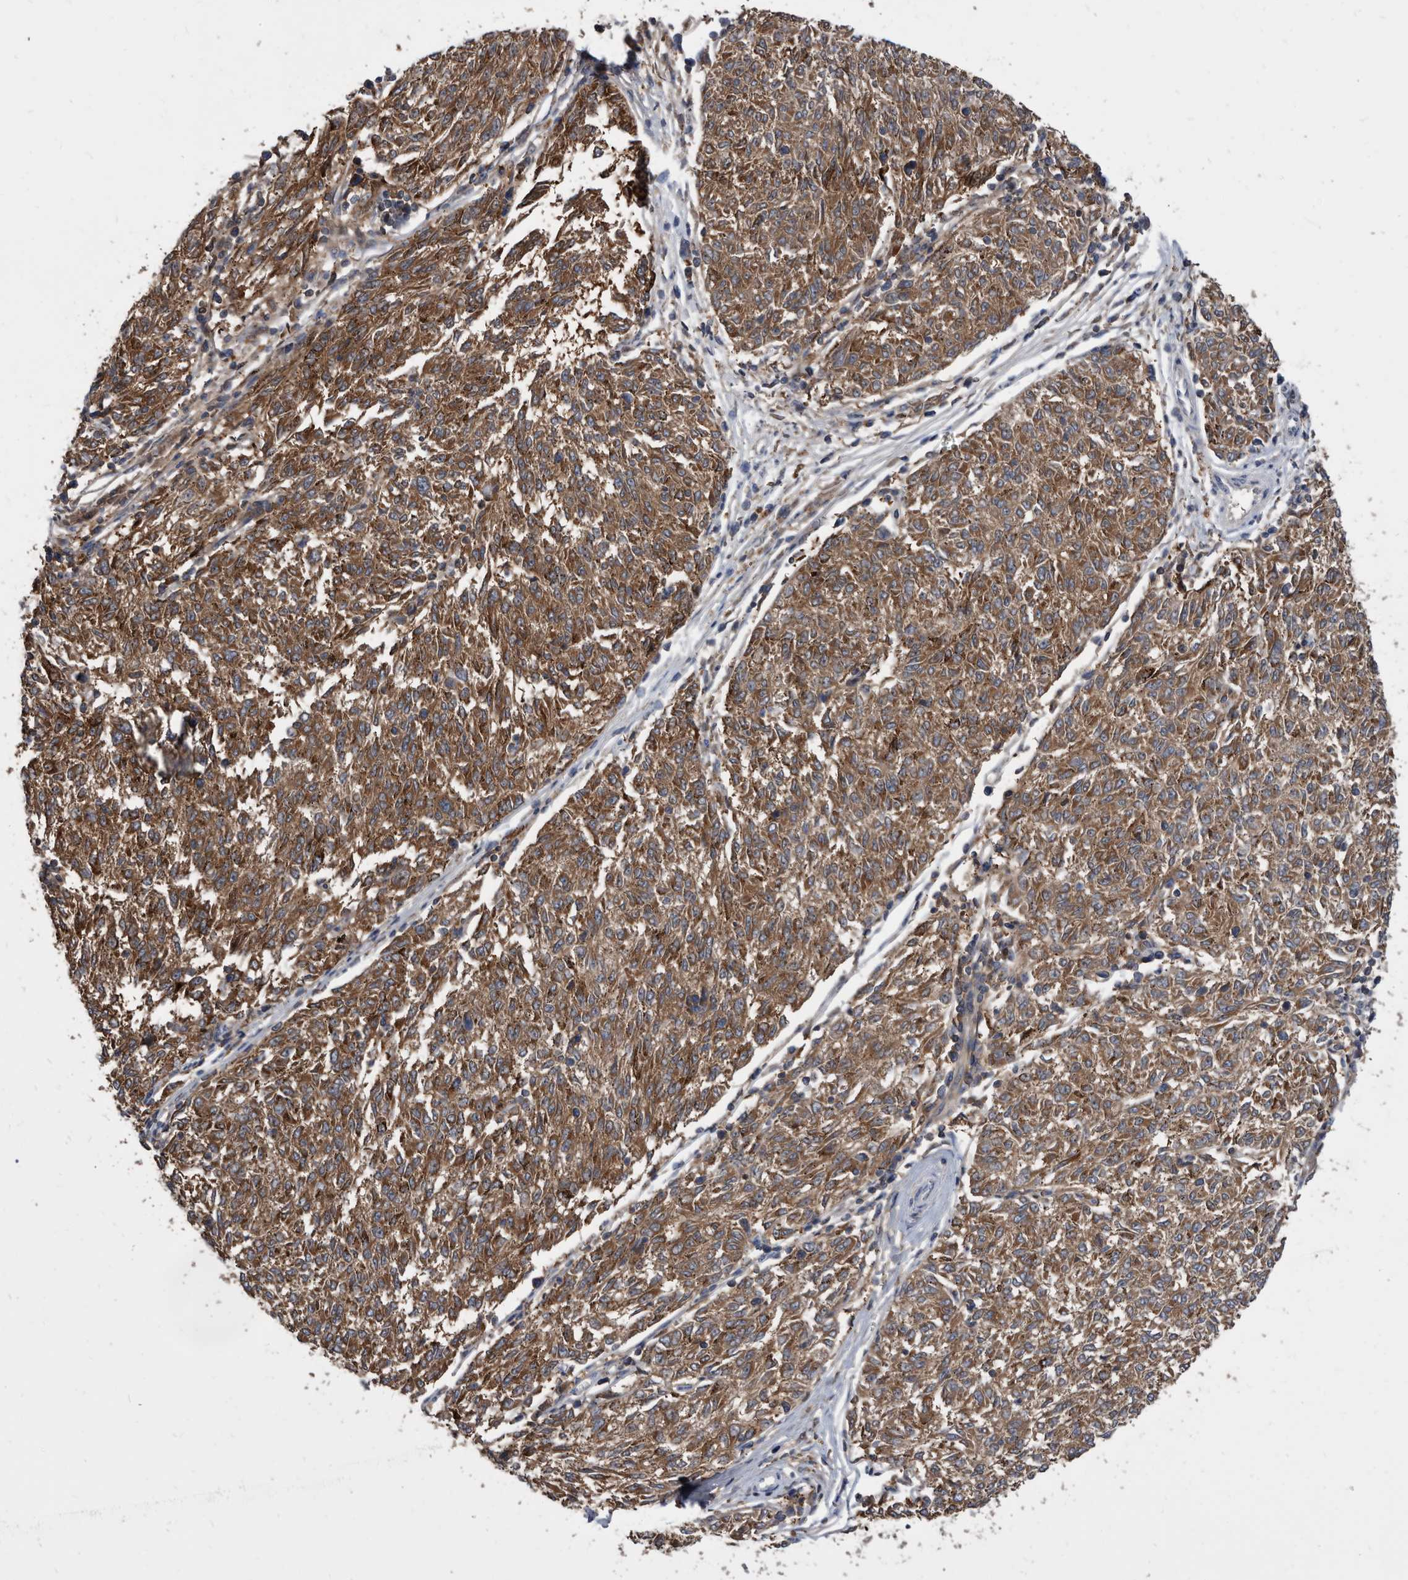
{"staining": {"intensity": "moderate", "quantity": ">75%", "location": "cytoplasmic/membranous"}, "tissue": "melanoma", "cell_type": "Tumor cells", "image_type": "cancer", "snomed": [{"axis": "morphology", "description": "Malignant melanoma, NOS"}, {"axis": "topography", "description": "Skin"}], "caption": "A brown stain labels moderate cytoplasmic/membranous staining of a protein in human melanoma tumor cells.", "gene": "APEH", "patient": {"sex": "female", "age": 72}}